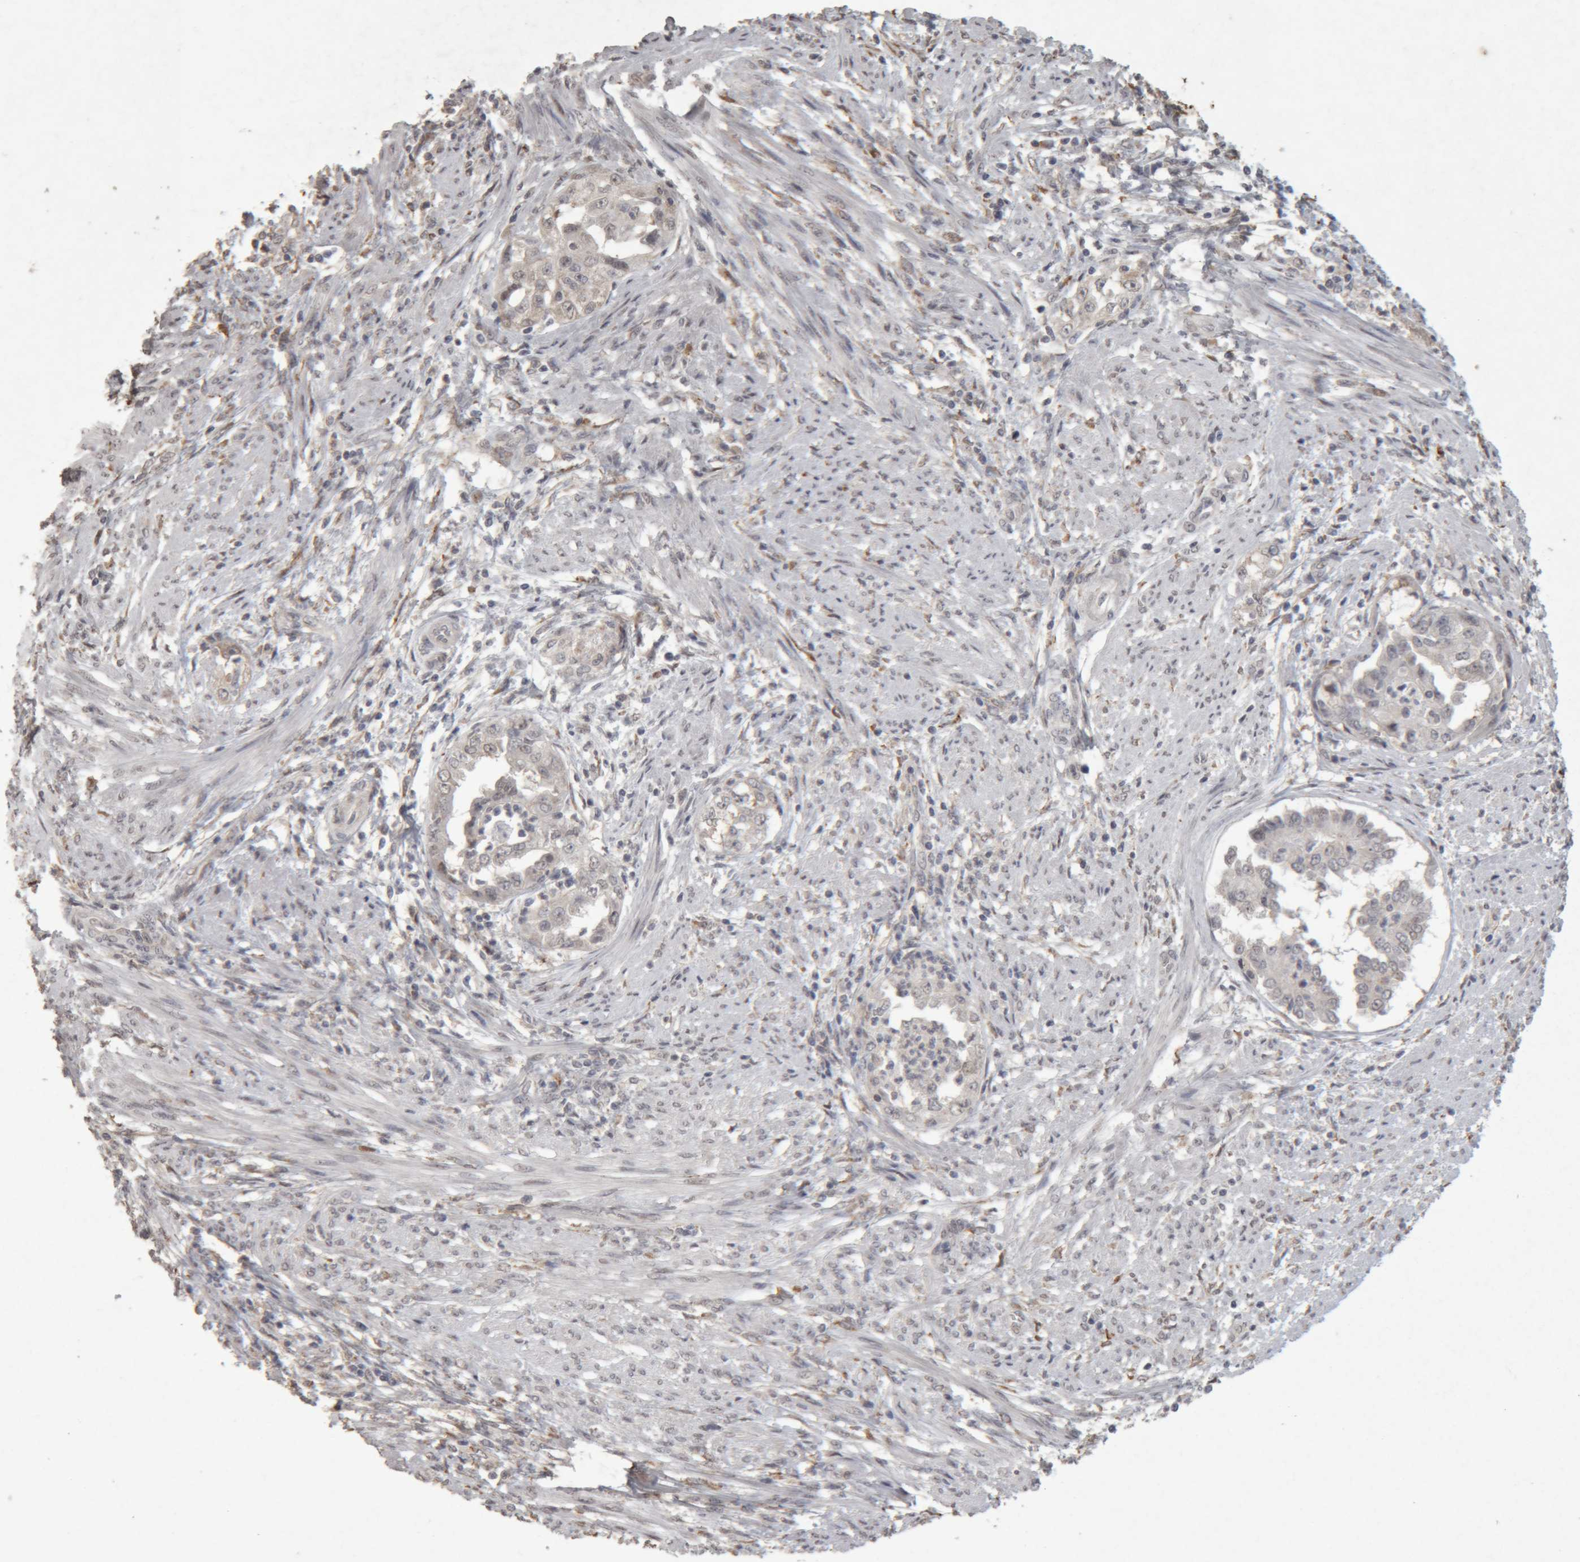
{"staining": {"intensity": "weak", "quantity": "<25%", "location": "cytoplasmic/membranous"}, "tissue": "endometrial cancer", "cell_type": "Tumor cells", "image_type": "cancer", "snomed": [{"axis": "morphology", "description": "Adenocarcinoma, NOS"}, {"axis": "topography", "description": "Endometrium"}], "caption": "Endometrial cancer was stained to show a protein in brown. There is no significant expression in tumor cells. Brightfield microscopy of immunohistochemistry (IHC) stained with DAB (brown) and hematoxylin (blue), captured at high magnification.", "gene": "MEP1A", "patient": {"sex": "female", "age": 85}}